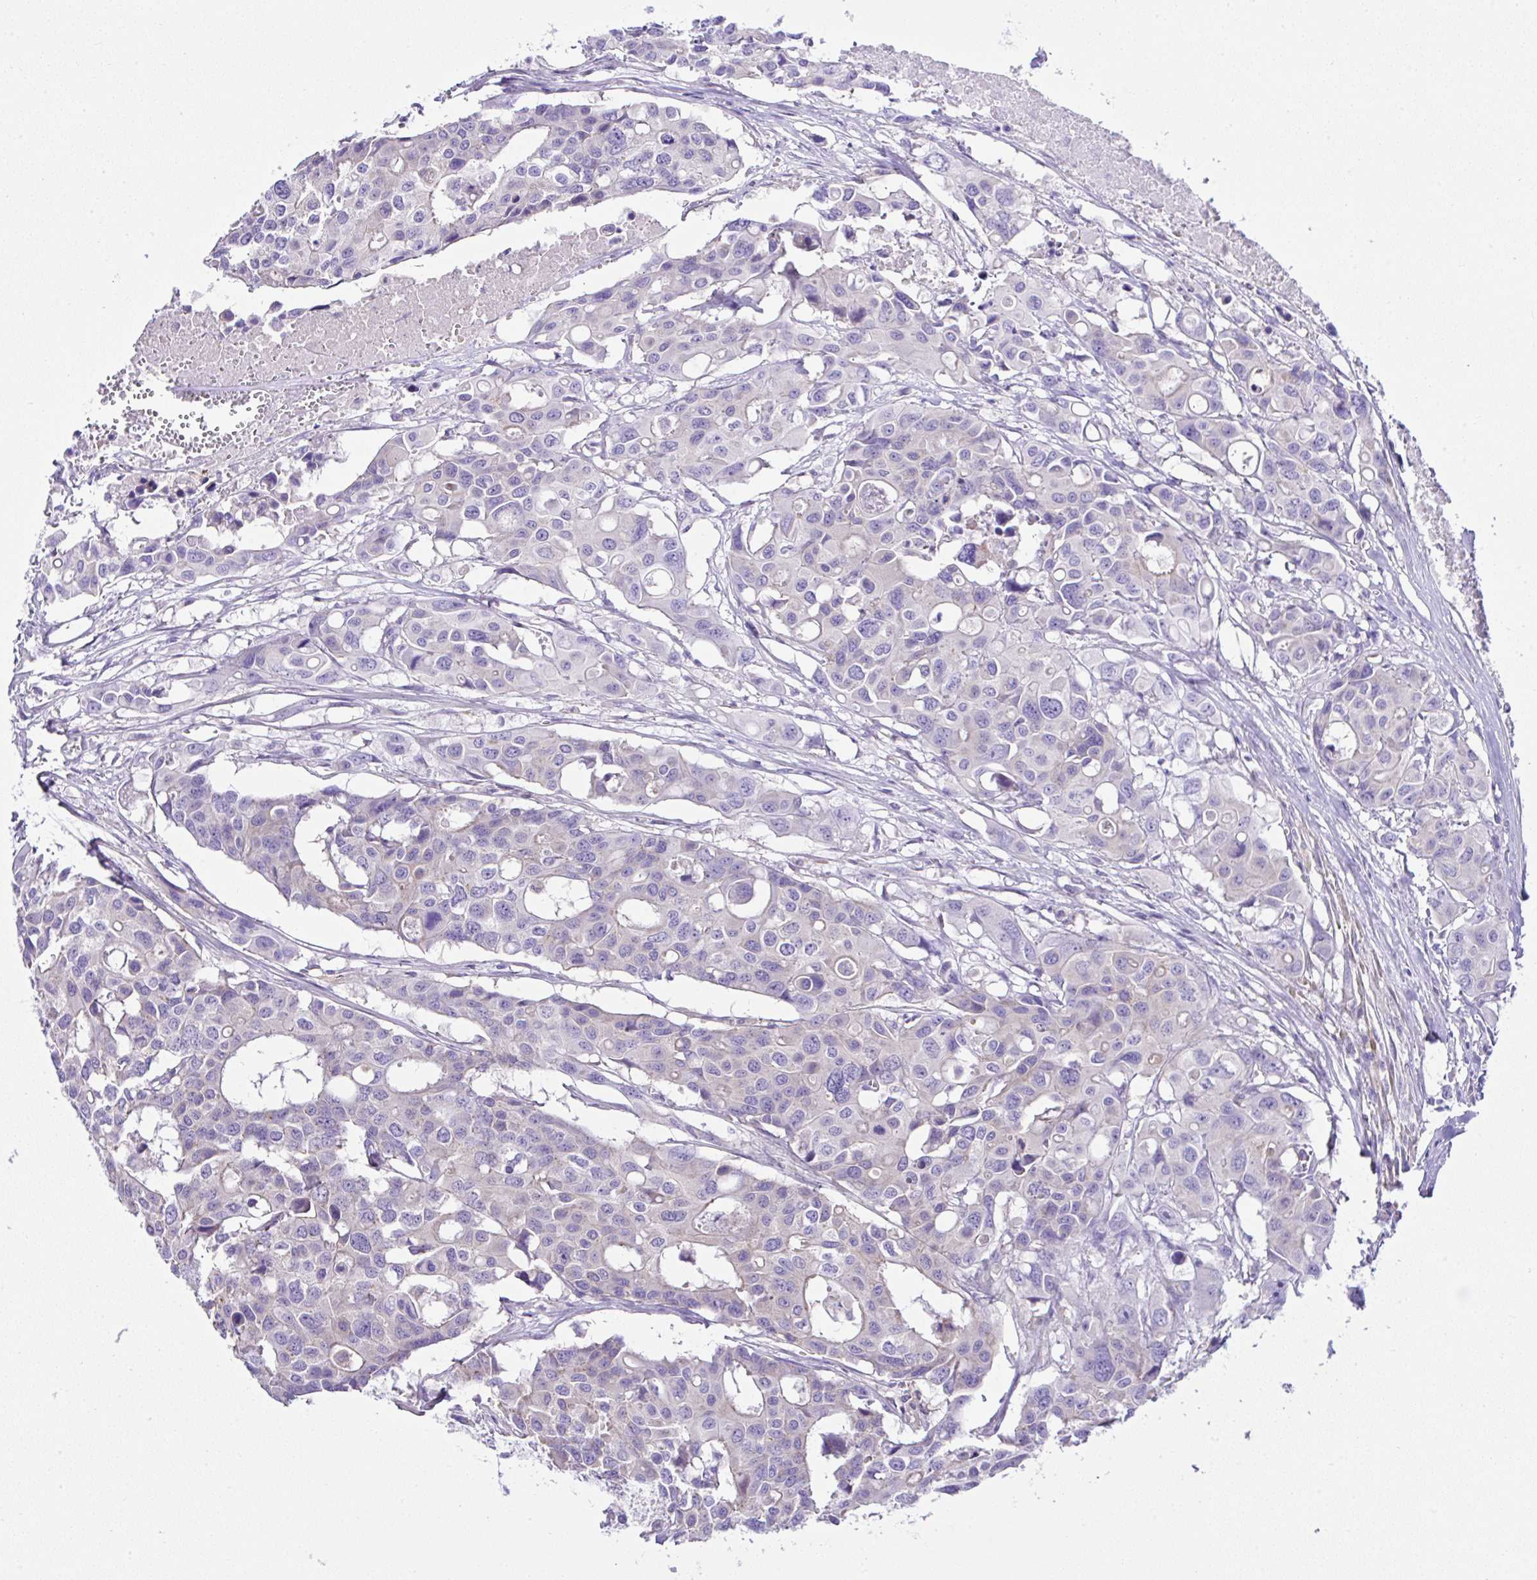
{"staining": {"intensity": "negative", "quantity": "none", "location": "none"}, "tissue": "colorectal cancer", "cell_type": "Tumor cells", "image_type": "cancer", "snomed": [{"axis": "morphology", "description": "Adenocarcinoma, NOS"}, {"axis": "topography", "description": "Colon"}], "caption": "The immunohistochemistry (IHC) image has no significant staining in tumor cells of adenocarcinoma (colorectal) tissue.", "gene": "OR4P4", "patient": {"sex": "male", "age": 77}}